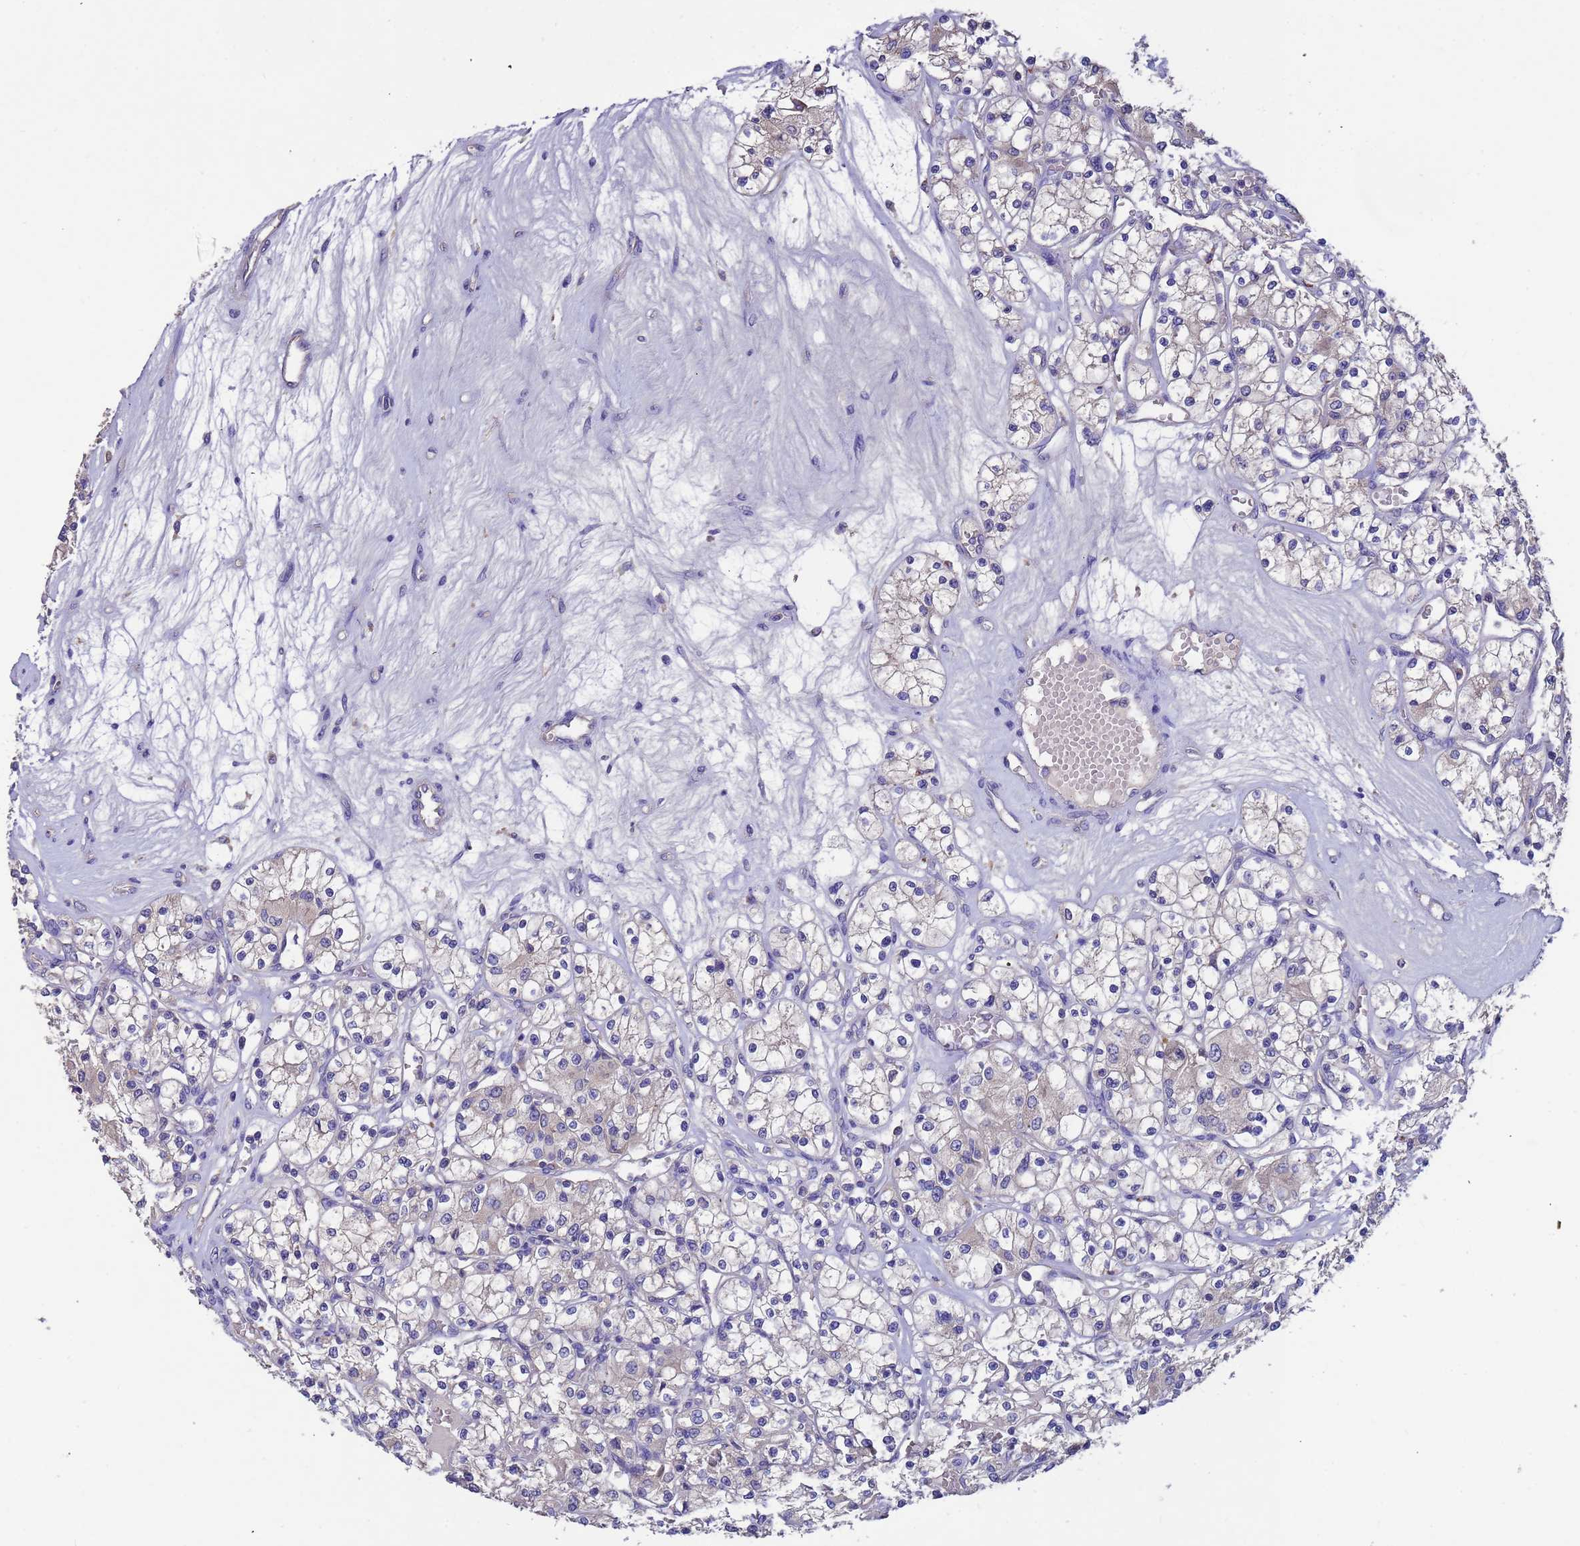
{"staining": {"intensity": "negative", "quantity": "none", "location": "none"}, "tissue": "renal cancer", "cell_type": "Tumor cells", "image_type": "cancer", "snomed": [{"axis": "morphology", "description": "Adenocarcinoma, NOS"}, {"axis": "topography", "description": "Kidney"}], "caption": "Renal cancer was stained to show a protein in brown. There is no significant staining in tumor cells. Nuclei are stained in blue.", "gene": "SRL", "patient": {"sex": "female", "age": 59}}